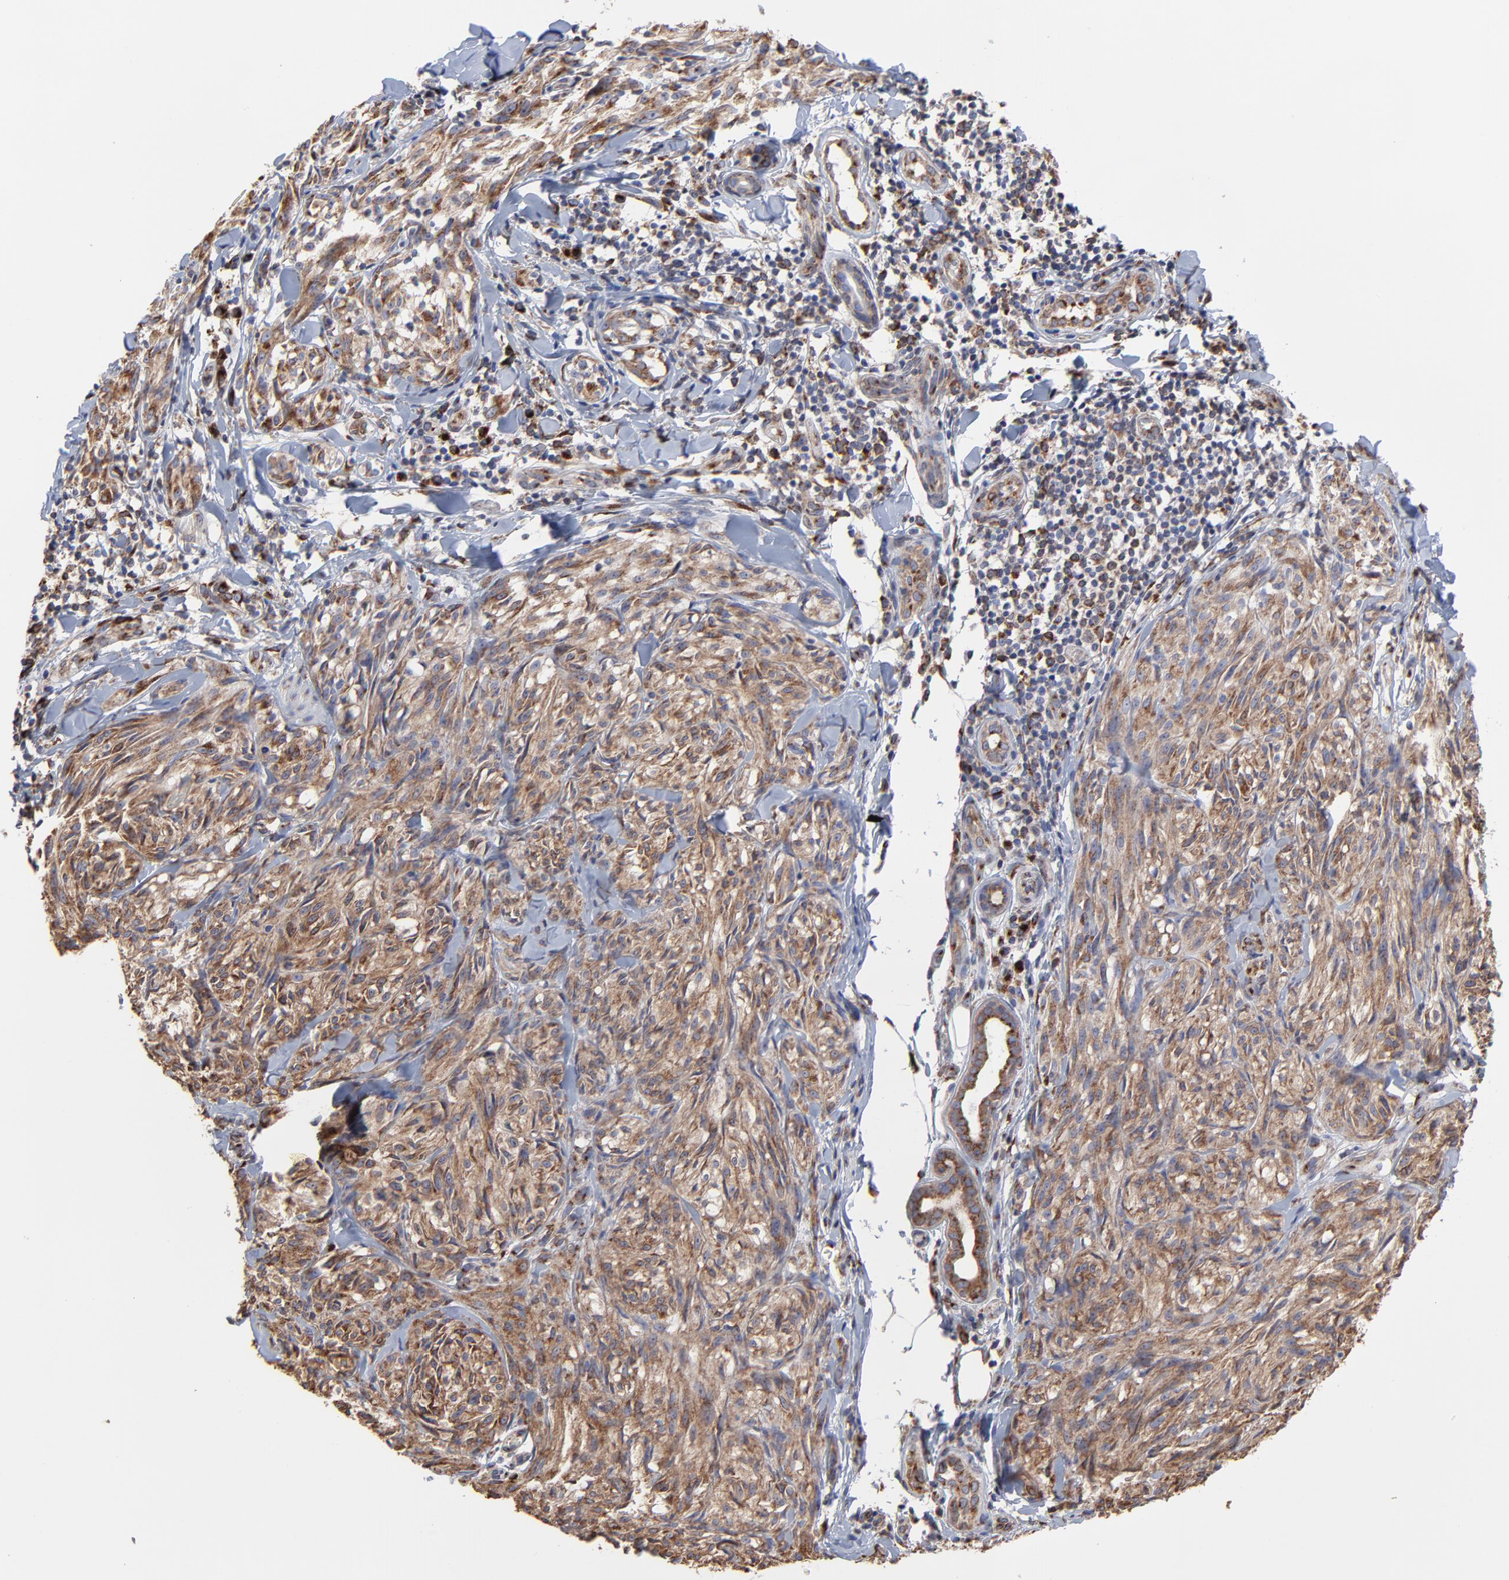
{"staining": {"intensity": "moderate", "quantity": ">75%", "location": "cytoplasmic/membranous"}, "tissue": "melanoma", "cell_type": "Tumor cells", "image_type": "cancer", "snomed": [{"axis": "morphology", "description": "Malignant melanoma, Metastatic site"}, {"axis": "topography", "description": "Skin"}], "caption": "Protein expression analysis of malignant melanoma (metastatic site) demonstrates moderate cytoplasmic/membranous staining in approximately >75% of tumor cells.", "gene": "LMAN1", "patient": {"sex": "female", "age": 66}}